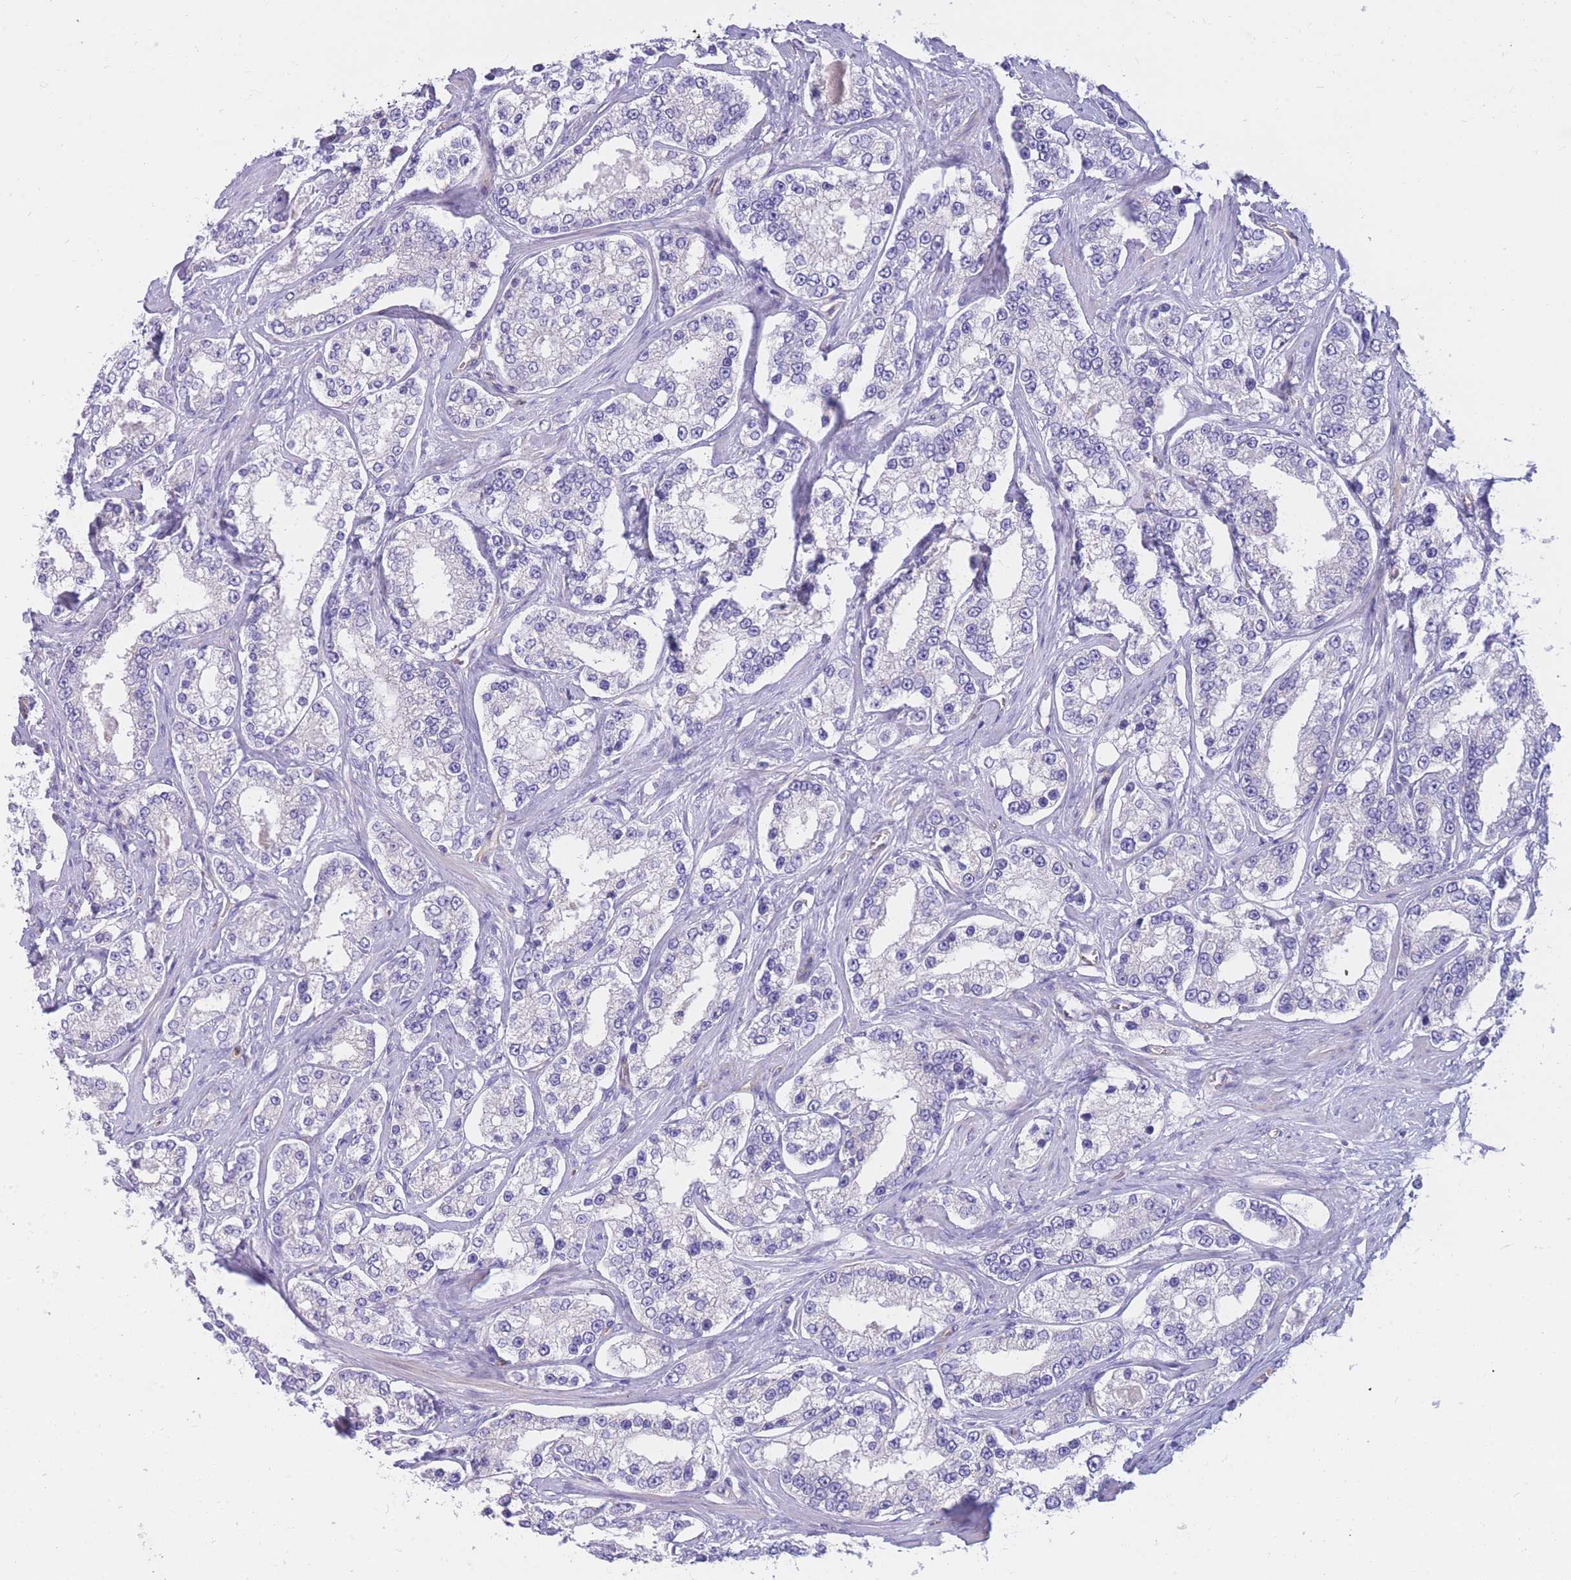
{"staining": {"intensity": "negative", "quantity": "none", "location": "none"}, "tissue": "prostate cancer", "cell_type": "Tumor cells", "image_type": "cancer", "snomed": [{"axis": "morphology", "description": "Normal tissue, NOS"}, {"axis": "morphology", "description": "Adenocarcinoma, High grade"}, {"axis": "topography", "description": "Prostate"}], "caption": "IHC of prostate cancer demonstrates no expression in tumor cells.", "gene": "SULT1A1", "patient": {"sex": "male", "age": 83}}